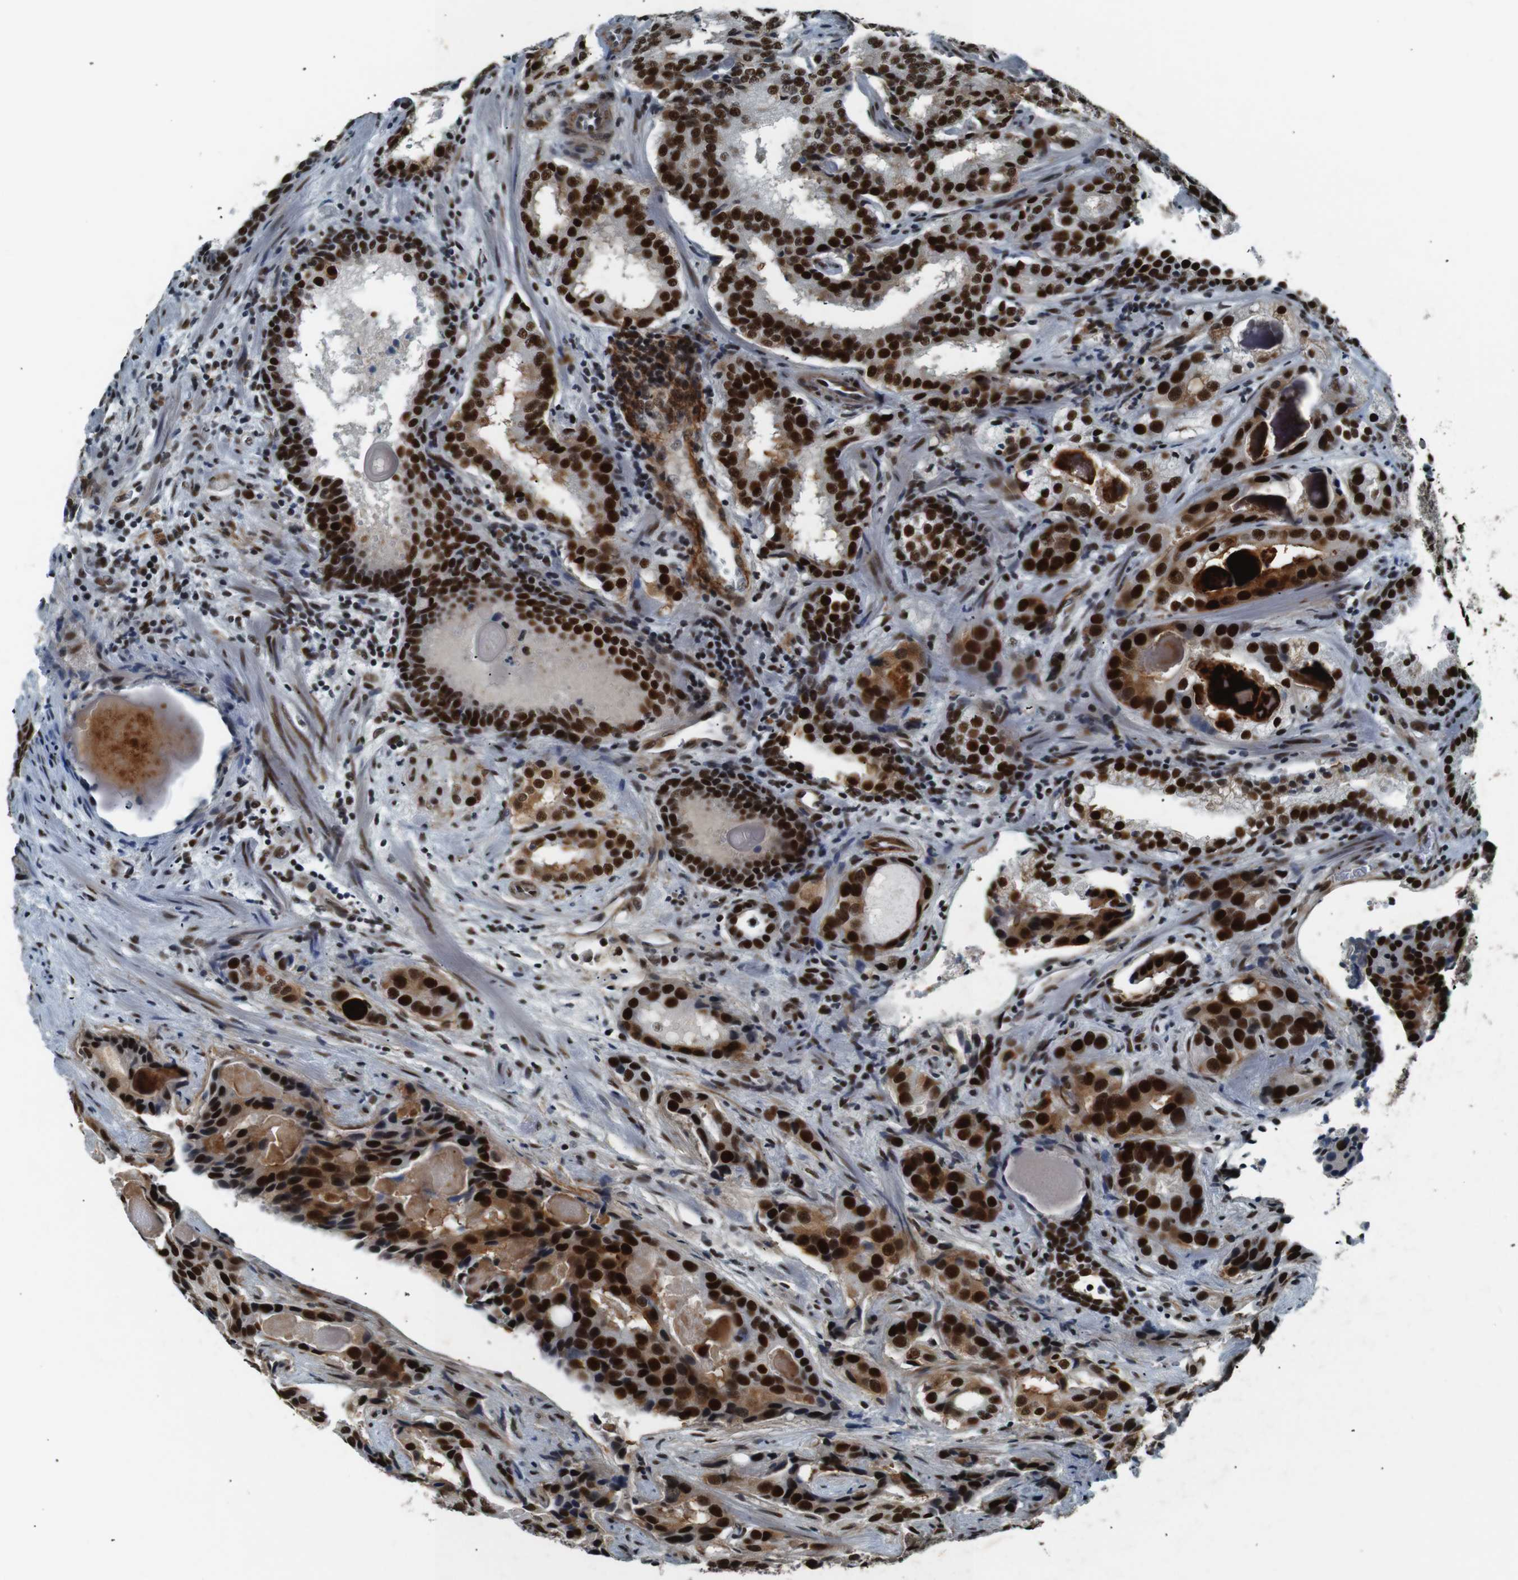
{"staining": {"intensity": "strong", "quantity": ">75%", "location": "cytoplasmic/membranous,nuclear"}, "tissue": "prostate cancer", "cell_type": "Tumor cells", "image_type": "cancer", "snomed": [{"axis": "morphology", "description": "Adenocarcinoma, High grade"}, {"axis": "topography", "description": "Prostate"}], "caption": "DAB (3,3'-diaminobenzidine) immunohistochemical staining of prostate cancer displays strong cytoplasmic/membranous and nuclear protein positivity in about >75% of tumor cells.", "gene": "HEXIM1", "patient": {"sex": "male", "age": 58}}